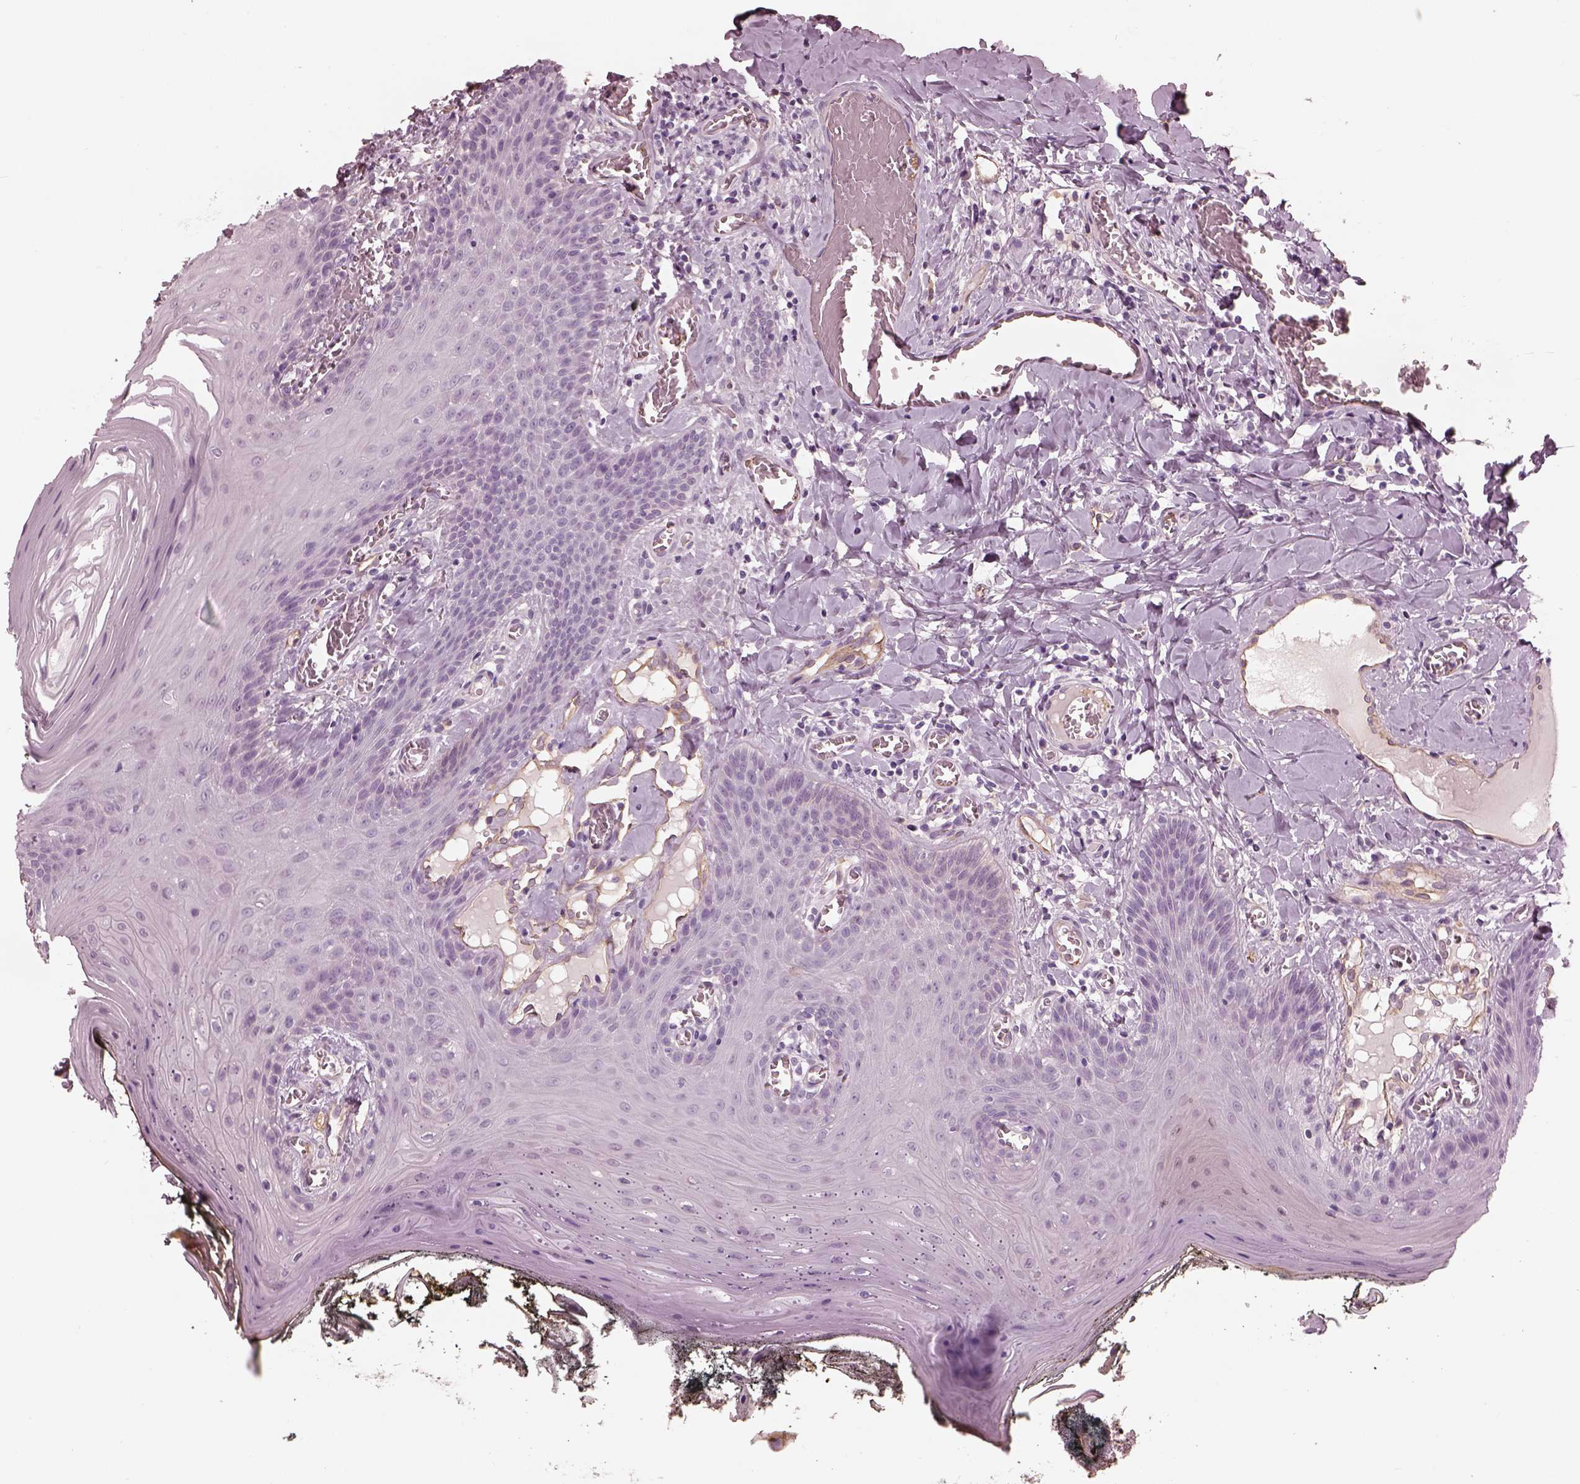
{"staining": {"intensity": "negative", "quantity": "none", "location": "none"}, "tissue": "oral mucosa", "cell_type": "Squamous epithelial cells", "image_type": "normal", "snomed": [{"axis": "morphology", "description": "Normal tissue, NOS"}, {"axis": "topography", "description": "Oral tissue"}], "caption": "Immunohistochemistry (IHC) photomicrograph of normal oral mucosa: human oral mucosa stained with DAB (3,3'-diaminobenzidine) exhibits no significant protein staining in squamous epithelial cells. Nuclei are stained in blue.", "gene": "EIF4E1B", "patient": {"sex": "male", "age": 9}}